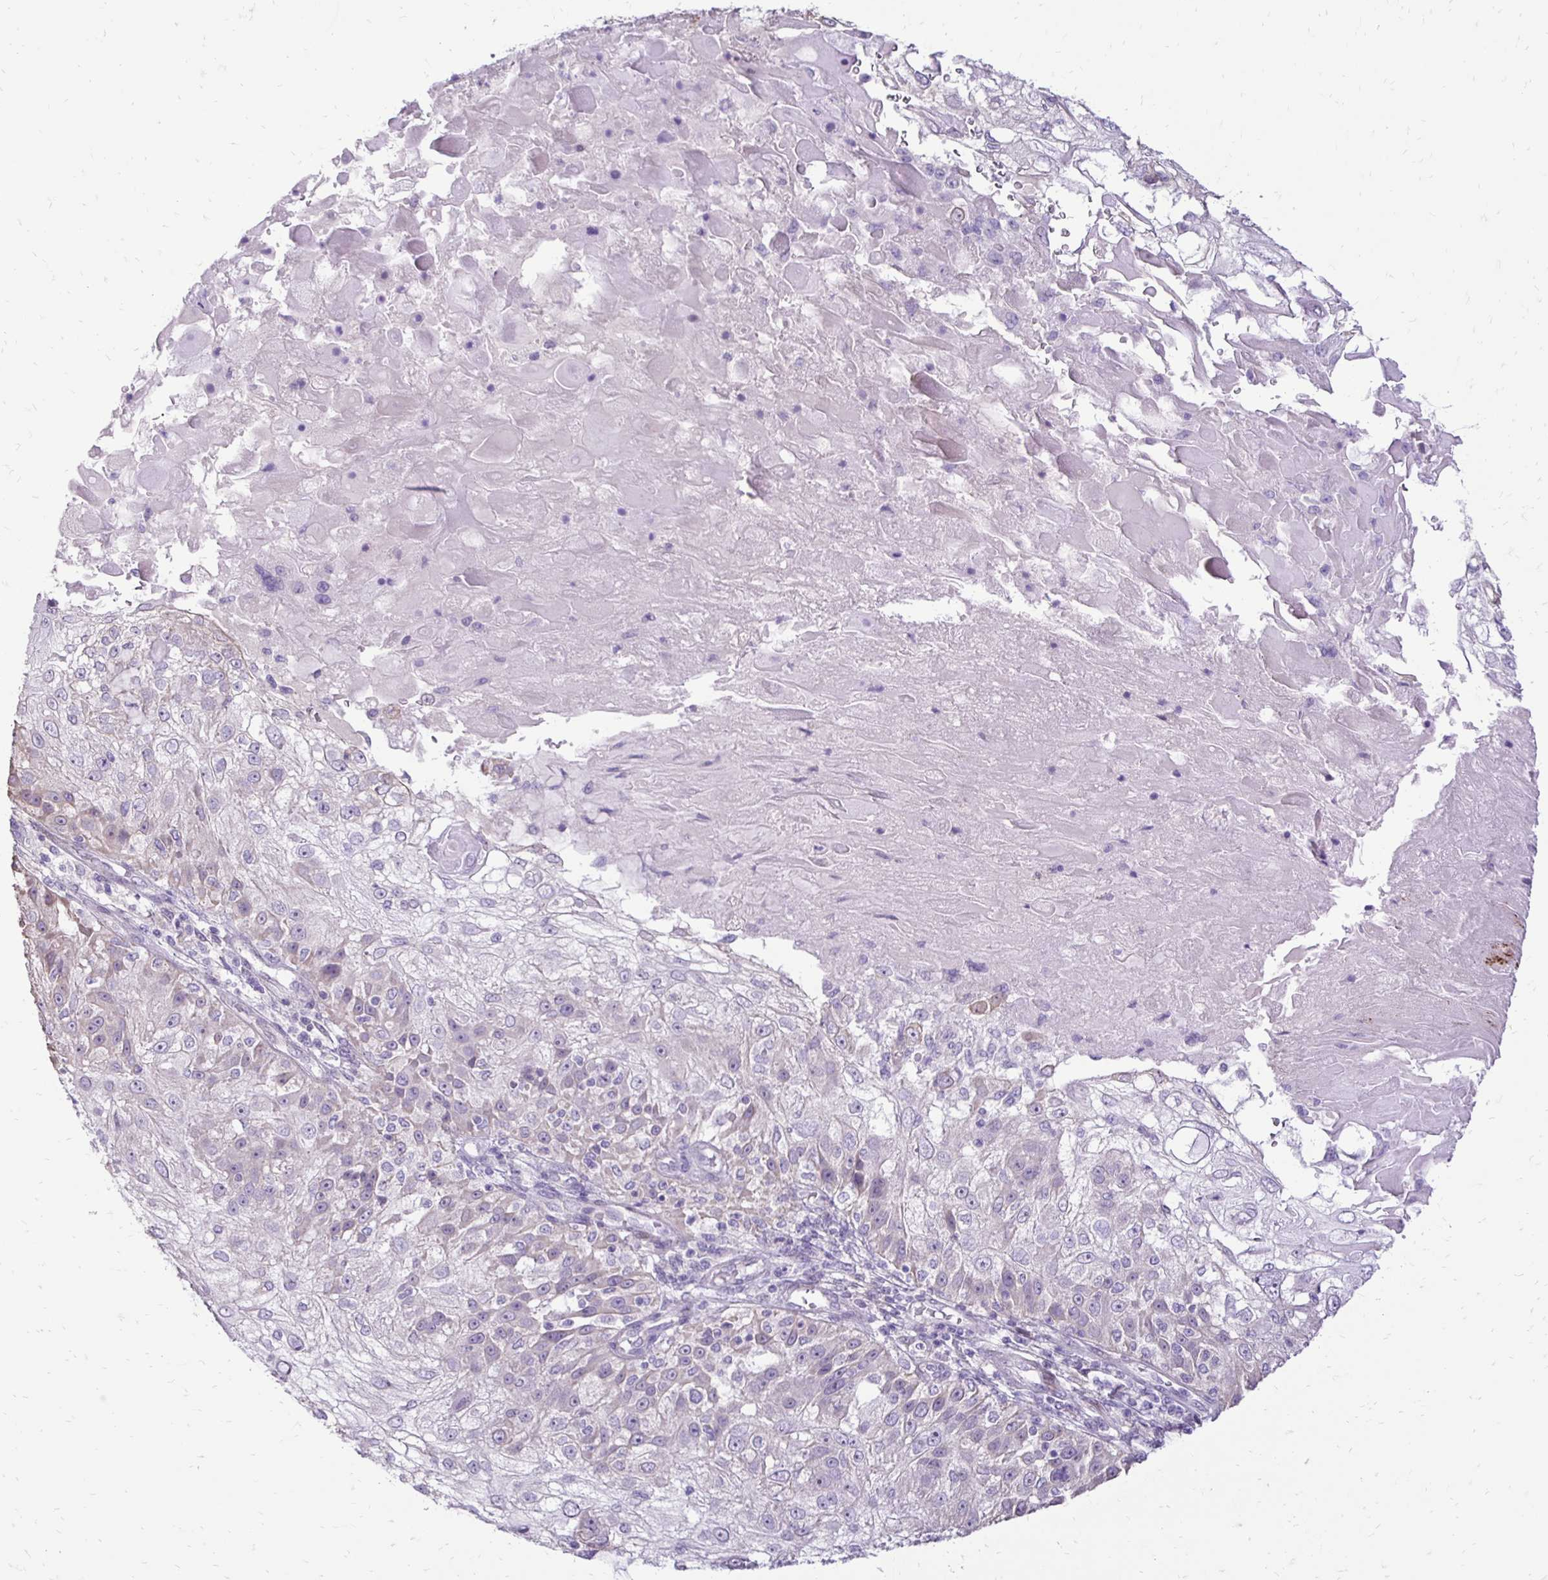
{"staining": {"intensity": "negative", "quantity": "none", "location": "none"}, "tissue": "skin cancer", "cell_type": "Tumor cells", "image_type": "cancer", "snomed": [{"axis": "morphology", "description": "Normal tissue, NOS"}, {"axis": "morphology", "description": "Squamous cell carcinoma, NOS"}, {"axis": "topography", "description": "Skin"}], "caption": "An immunohistochemistry (IHC) image of skin cancer is shown. There is no staining in tumor cells of skin cancer.", "gene": "GAS2", "patient": {"sex": "female", "age": 83}}